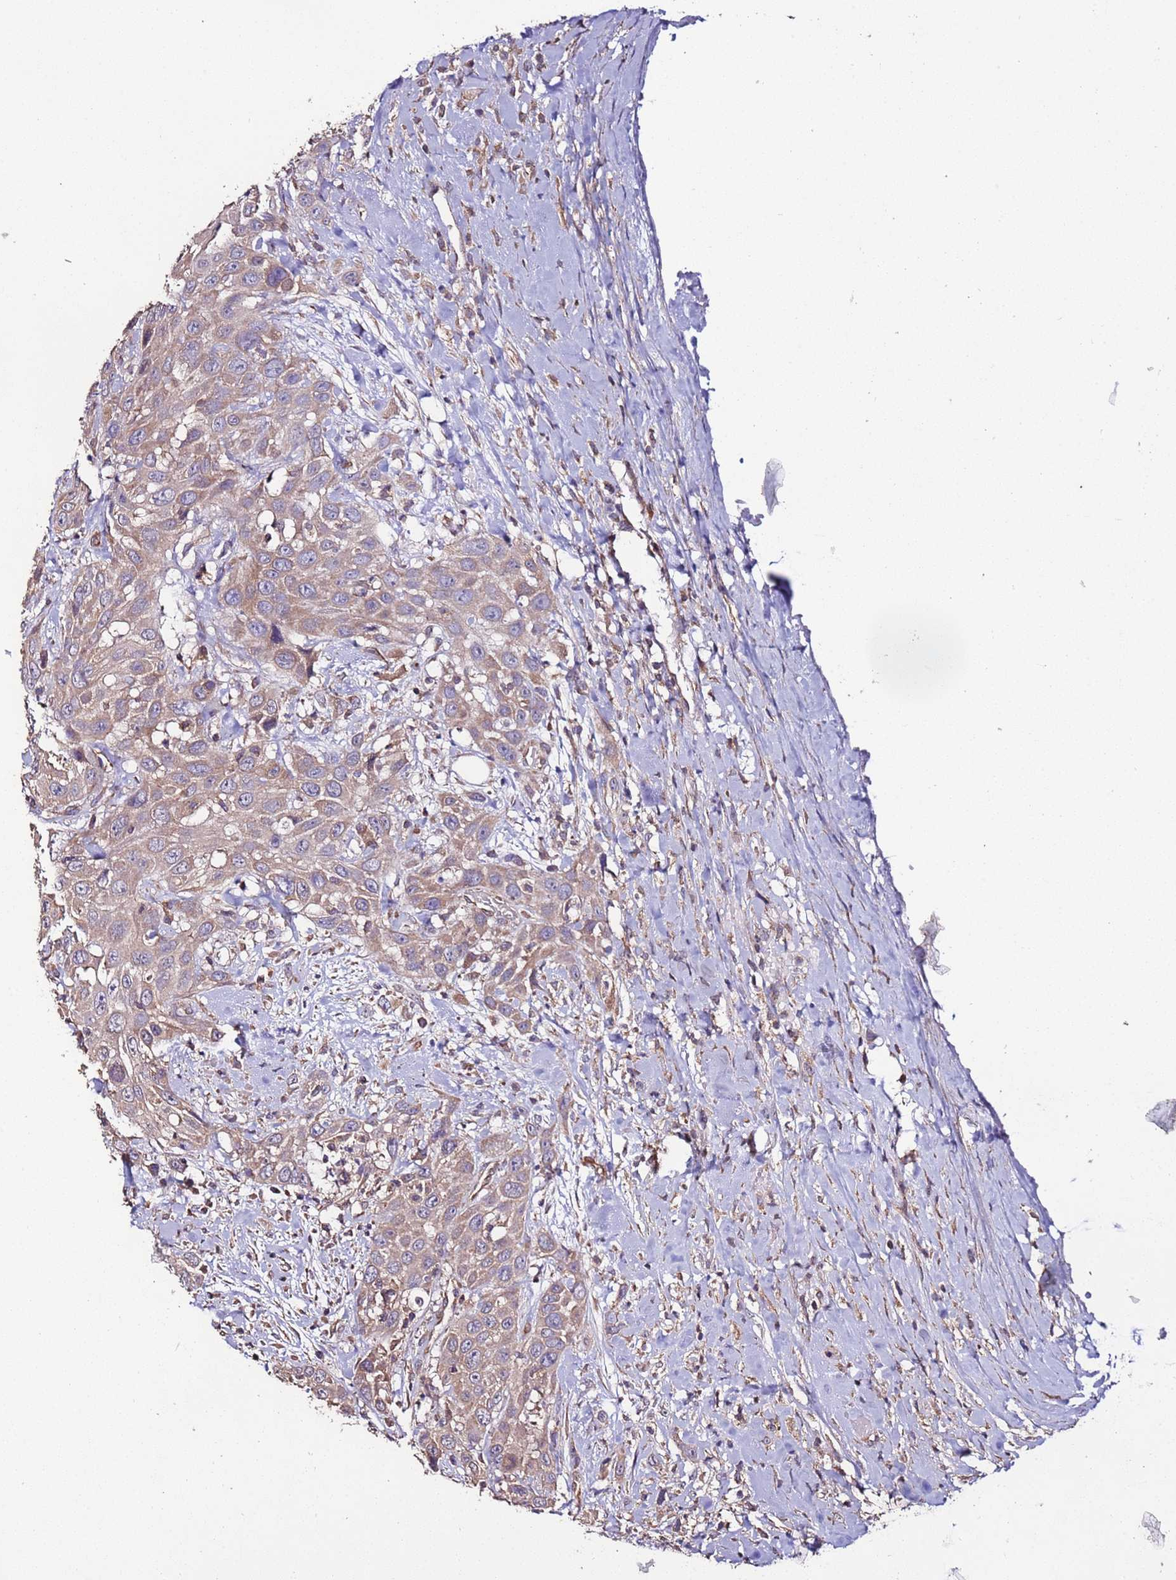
{"staining": {"intensity": "weak", "quantity": ">75%", "location": "cytoplasmic/membranous"}, "tissue": "head and neck cancer", "cell_type": "Tumor cells", "image_type": "cancer", "snomed": [{"axis": "morphology", "description": "Squamous cell carcinoma, NOS"}, {"axis": "topography", "description": "Head-Neck"}], "caption": "Head and neck cancer (squamous cell carcinoma) stained for a protein shows weak cytoplasmic/membranous positivity in tumor cells.", "gene": "SLC41A3", "patient": {"sex": "male", "age": 81}}